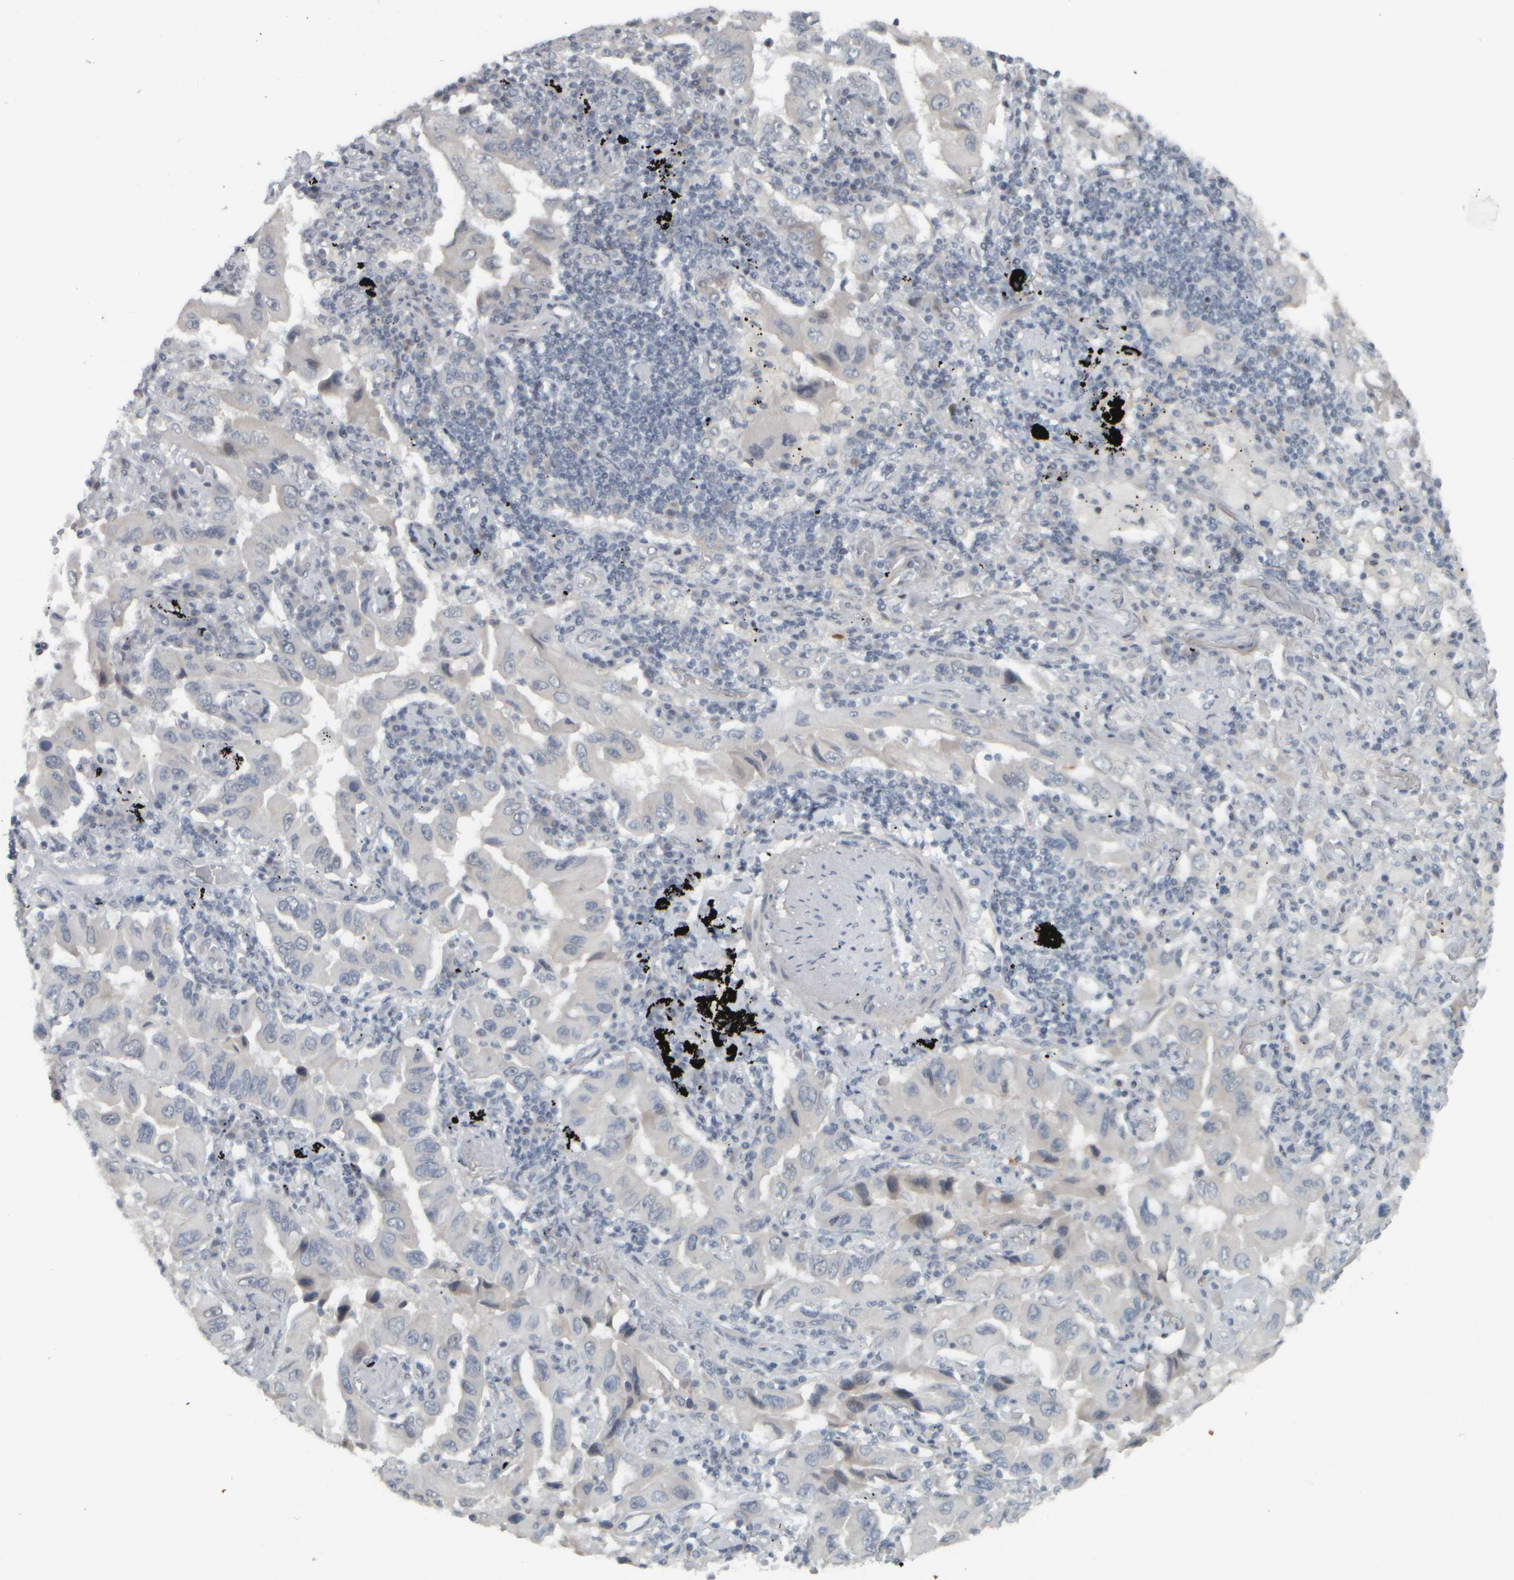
{"staining": {"intensity": "negative", "quantity": "none", "location": "none"}, "tissue": "lung cancer", "cell_type": "Tumor cells", "image_type": "cancer", "snomed": [{"axis": "morphology", "description": "Adenocarcinoma, NOS"}, {"axis": "topography", "description": "Lung"}], "caption": "This is an immunohistochemistry histopathology image of lung cancer. There is no staining in tumor cells.", "gene": "NAPG", "patient": {"sex": "female", "age": 65}}